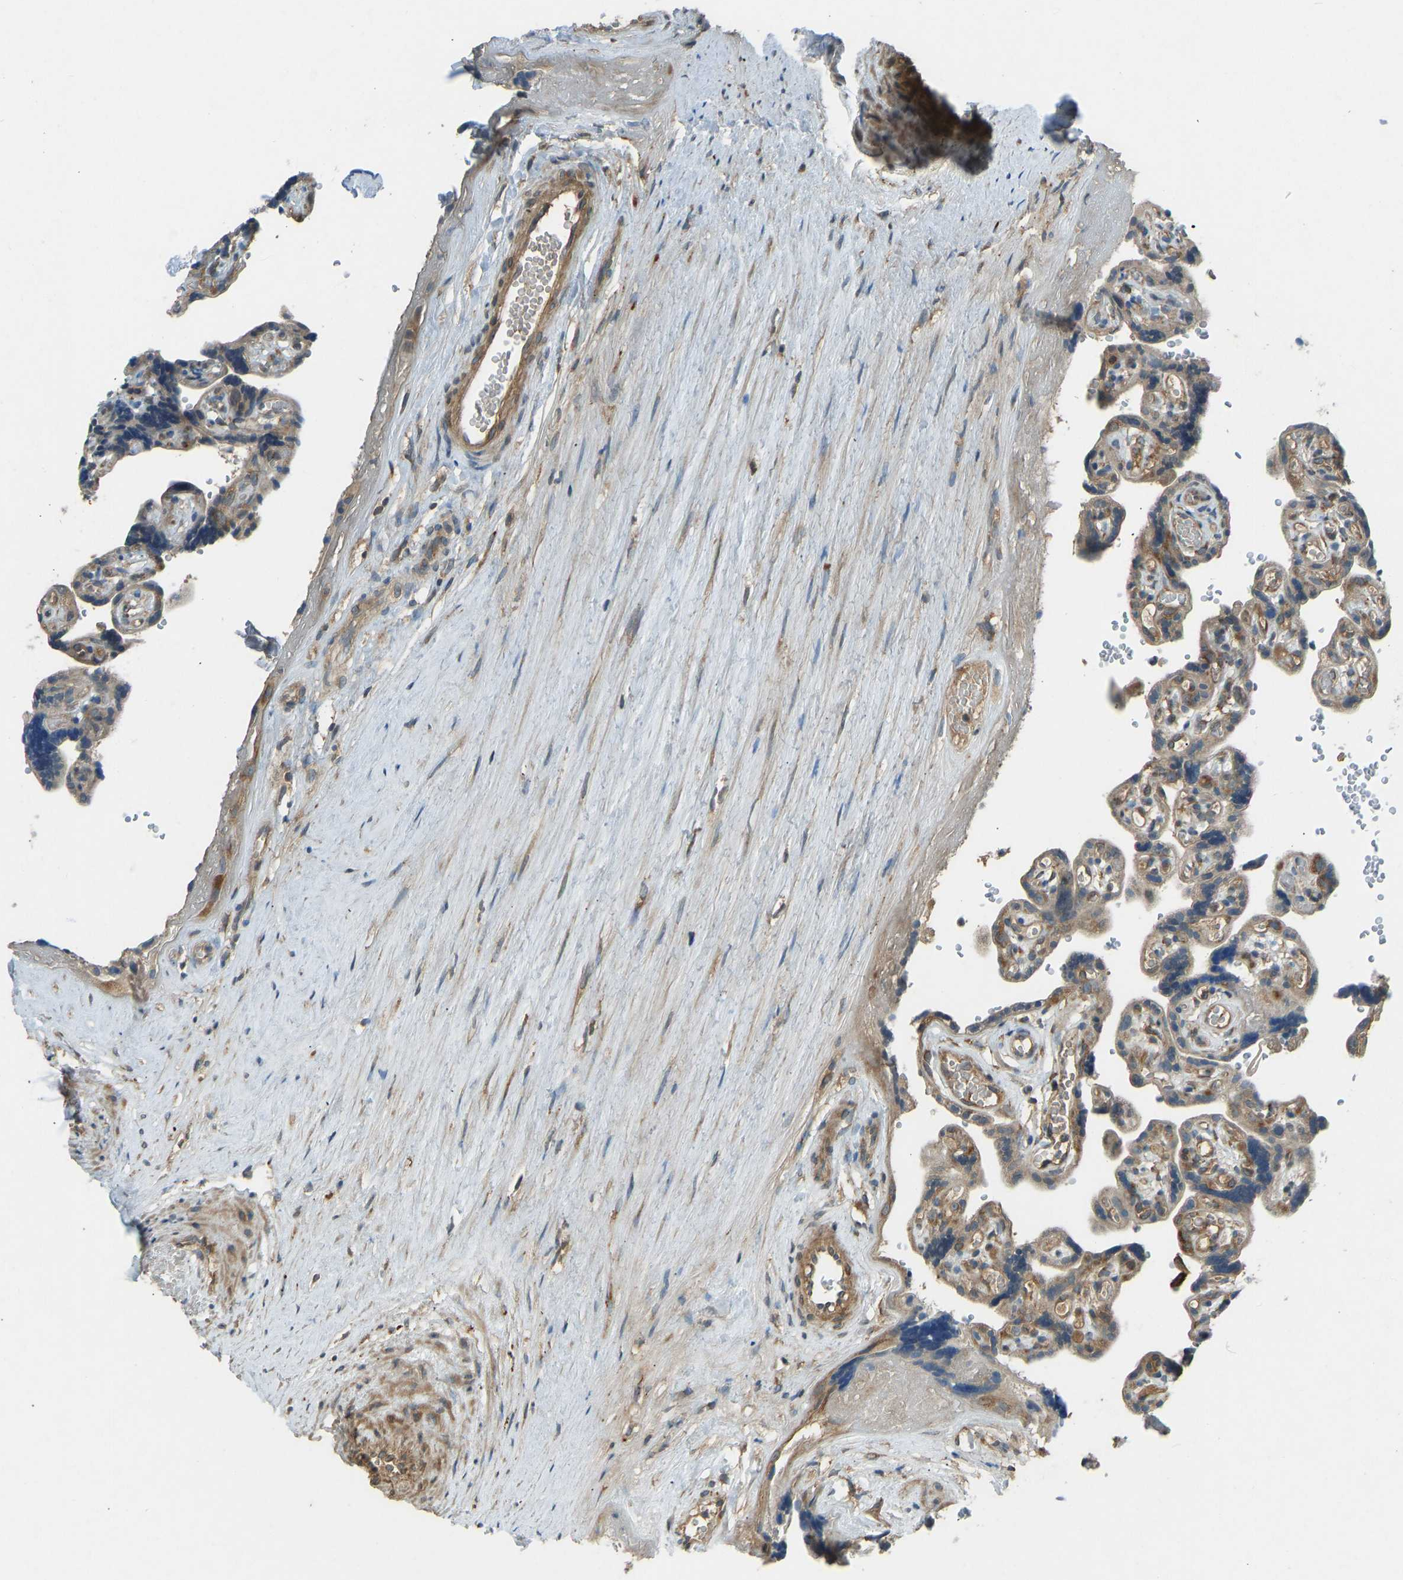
{"staining": {"intensity": "moderate", "quantity": ">75%", "location": "cytoplasmic/membranous"}, "tissue": "placenta", "cell_type": "Trophoblastic cells", "image_type": "normal", "snomed": [{"axis": "morphology", "description": "Normal tissue, NOS"}, {"axis": "topography", "description": "Placenta"}], "caption": "Immunohistochemistry histopathology image of normal human placenta stained for a protein (brown), which demonstrates medium levels of moderate cytoplasmic/membranous staining in about >75% of trophoblastic cells.", "gene": "STAU2", "patient": {"sex": "female", "age": 30}}